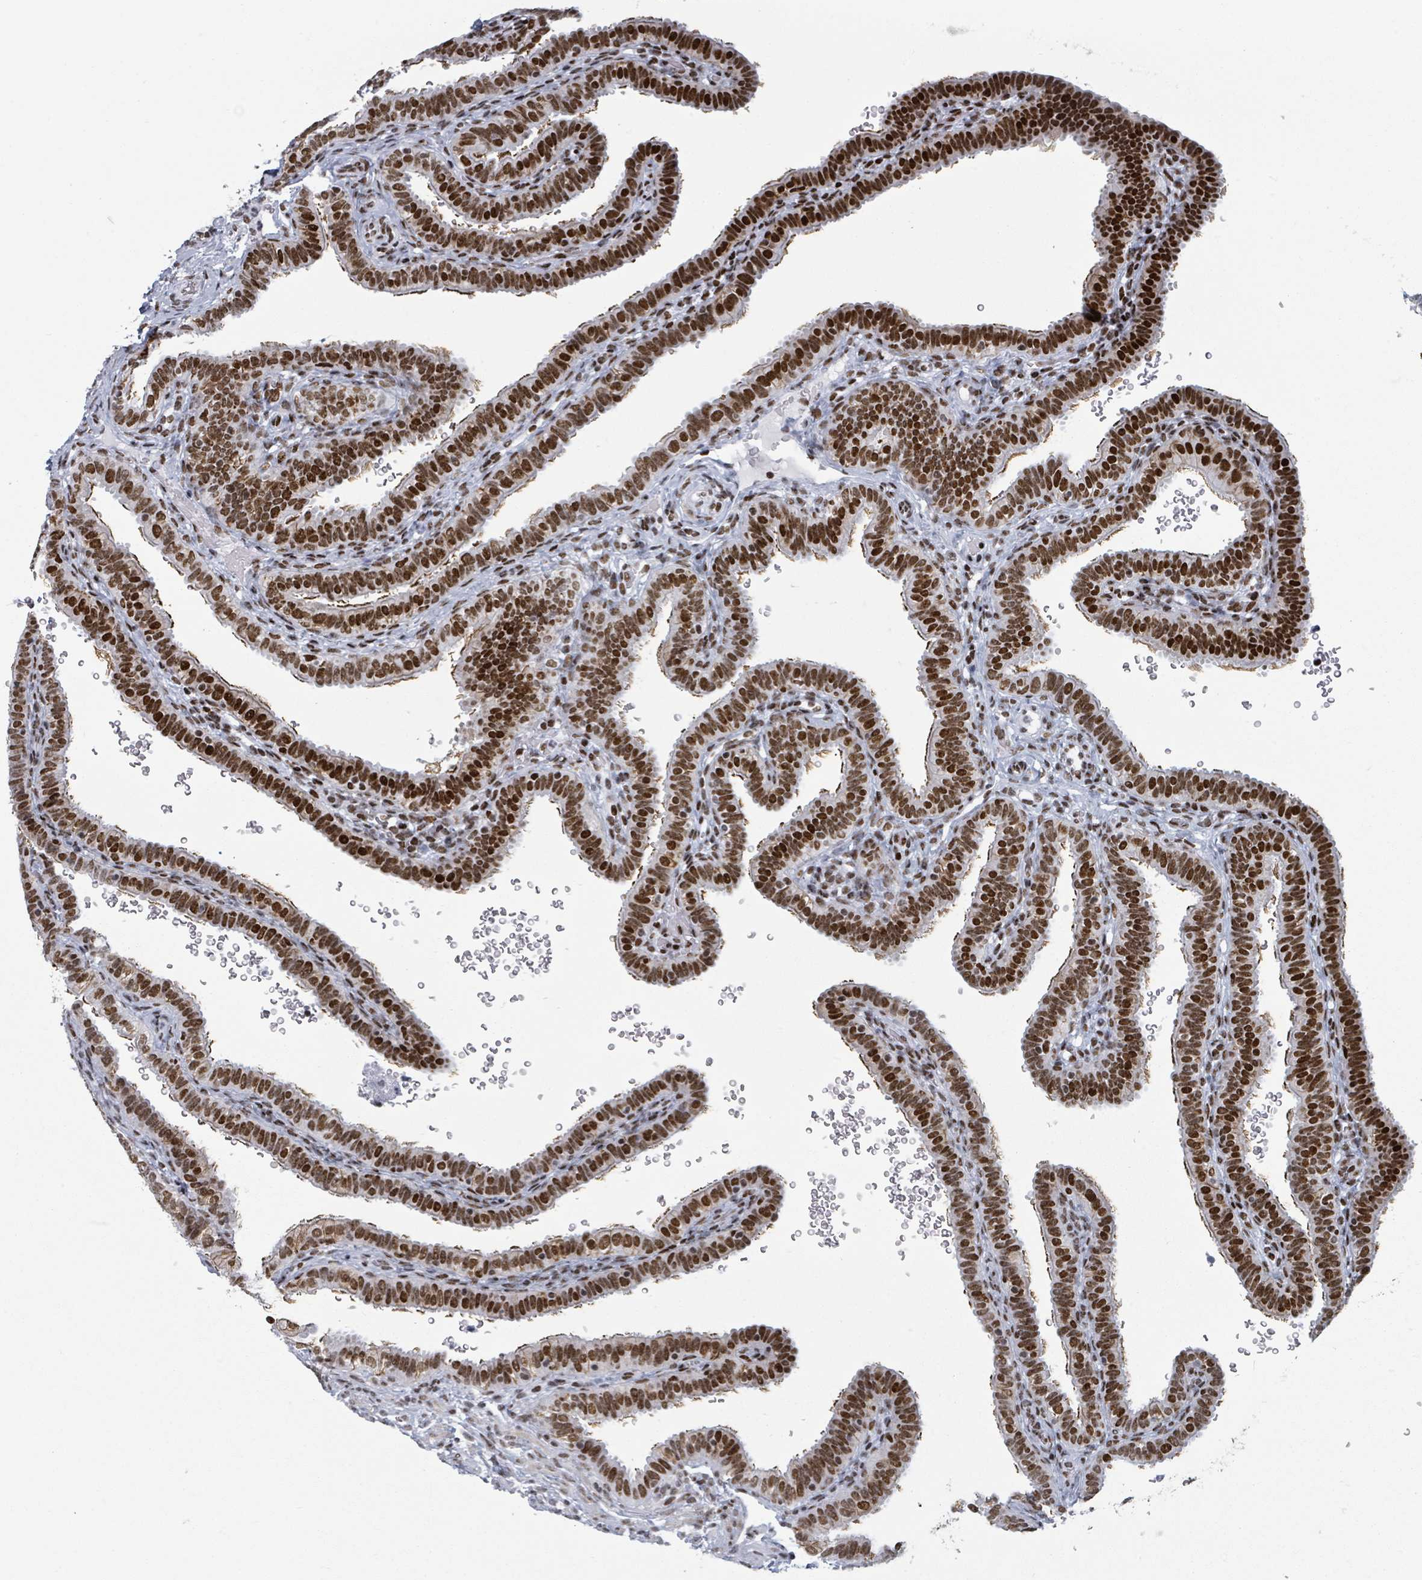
{"staining": {"intensity": "strong", "quantity": ">75%", "location": "nuclear"}, "tissue": "fallopian tube", "cell_type": "Glandular cells", "image_type": "normal", "snomed": [{"axis": "morphology", "description": "Normal tissue, NOS"}, {"axis": "topography", "description": "Fallopian tube"}], "caption": "Protein analysis of normal fallopian tube exhibits strong nuclear expression in approximately >75% of glandular cells.", "gene": "DHX16", "patient": {"sex": "female", "age": 41}}